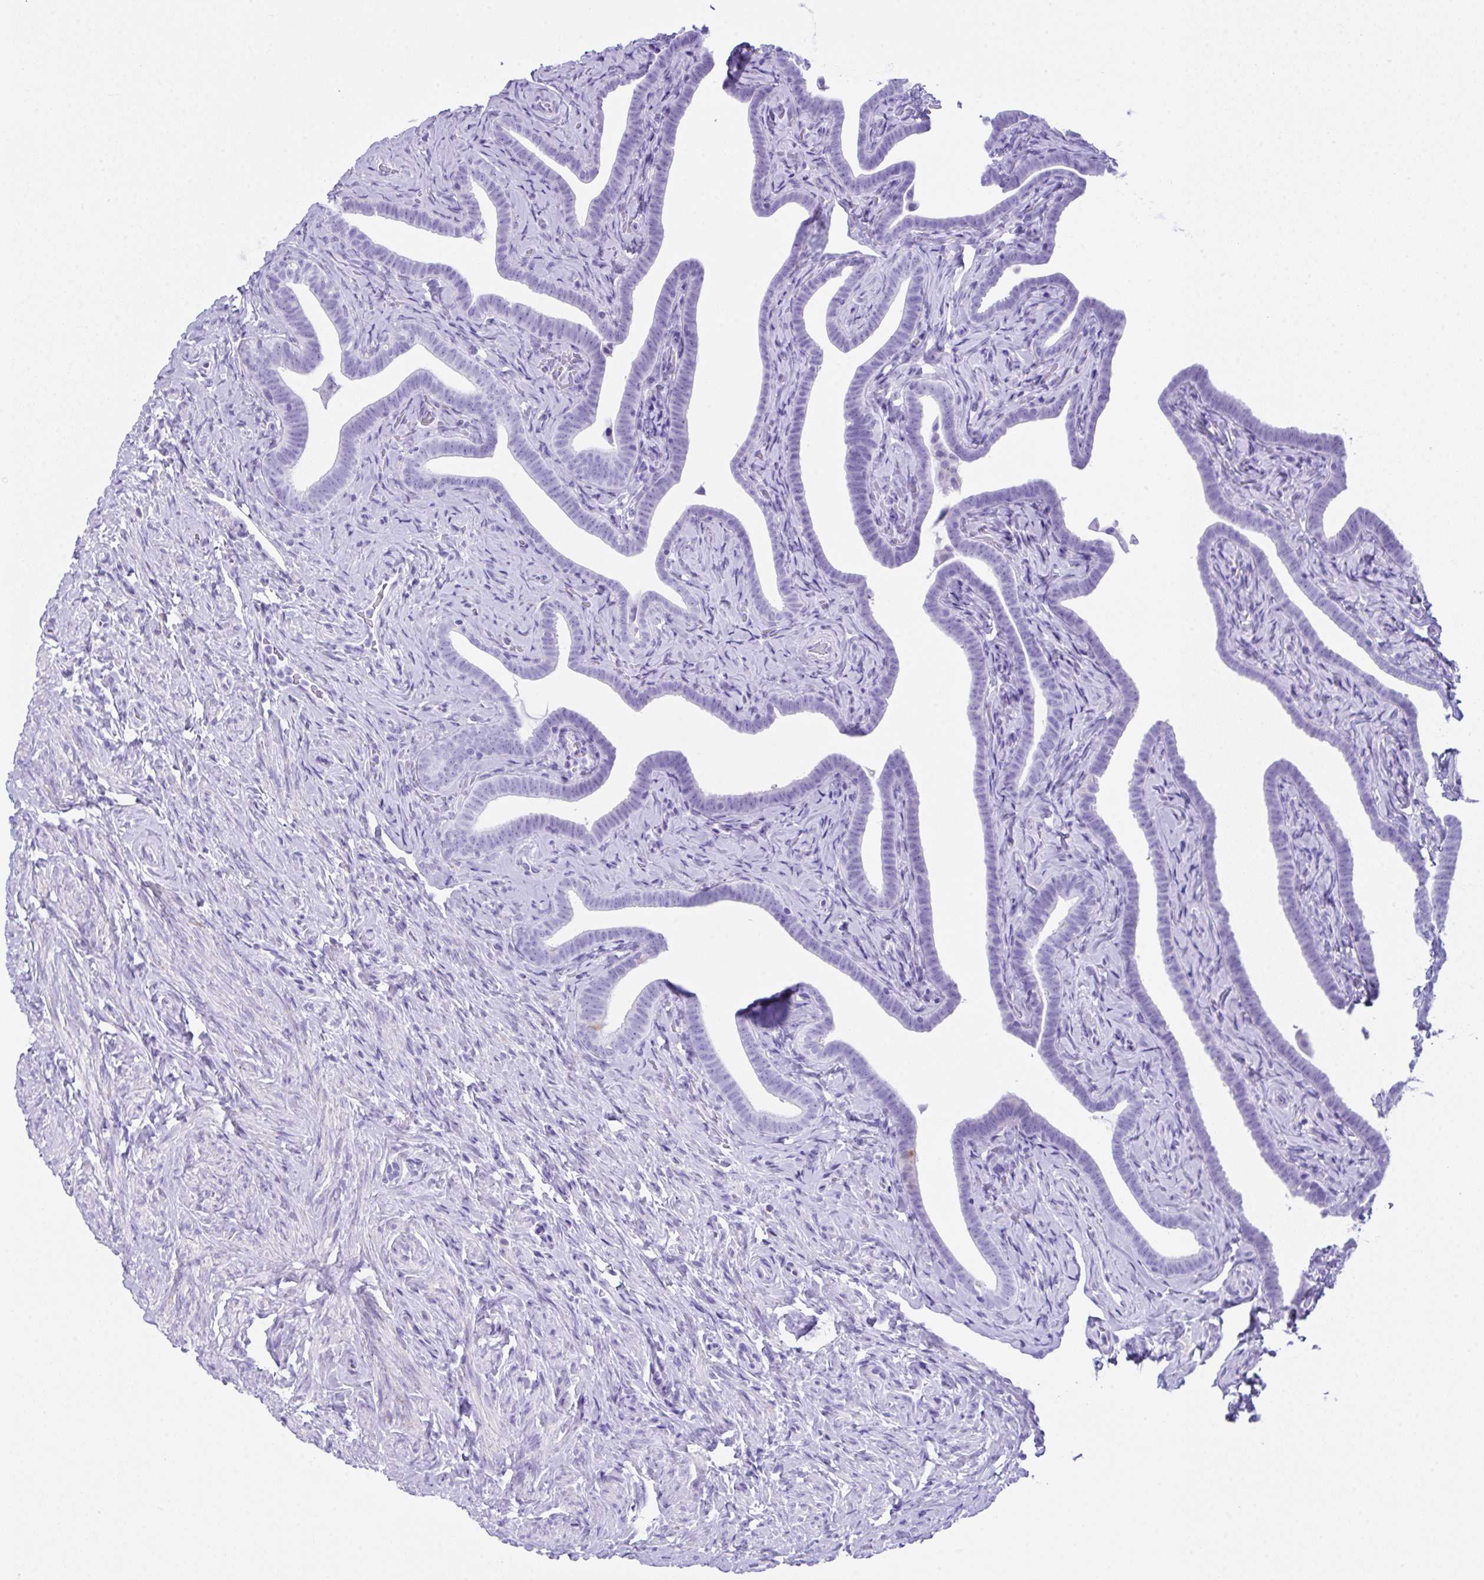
{"staining": {"intensity": "negative", "quantity": "none", "location": "none"}, "tissue": "fallopian tube", "cell_type": "Glandular cells", "image_type": "normal", "snomed": [{"axis": "morphology", "description": "Normal tissue, NOS"}, {"axis": "topography", "description": "Fallopian tube"}], "caption": "This is an immunohistochemistry (IHC) image of normal human fallopian tube. There is no expression in glandular cells.", "gene": "LGALS4", "patient": {"sex": "female", "age": 69}}